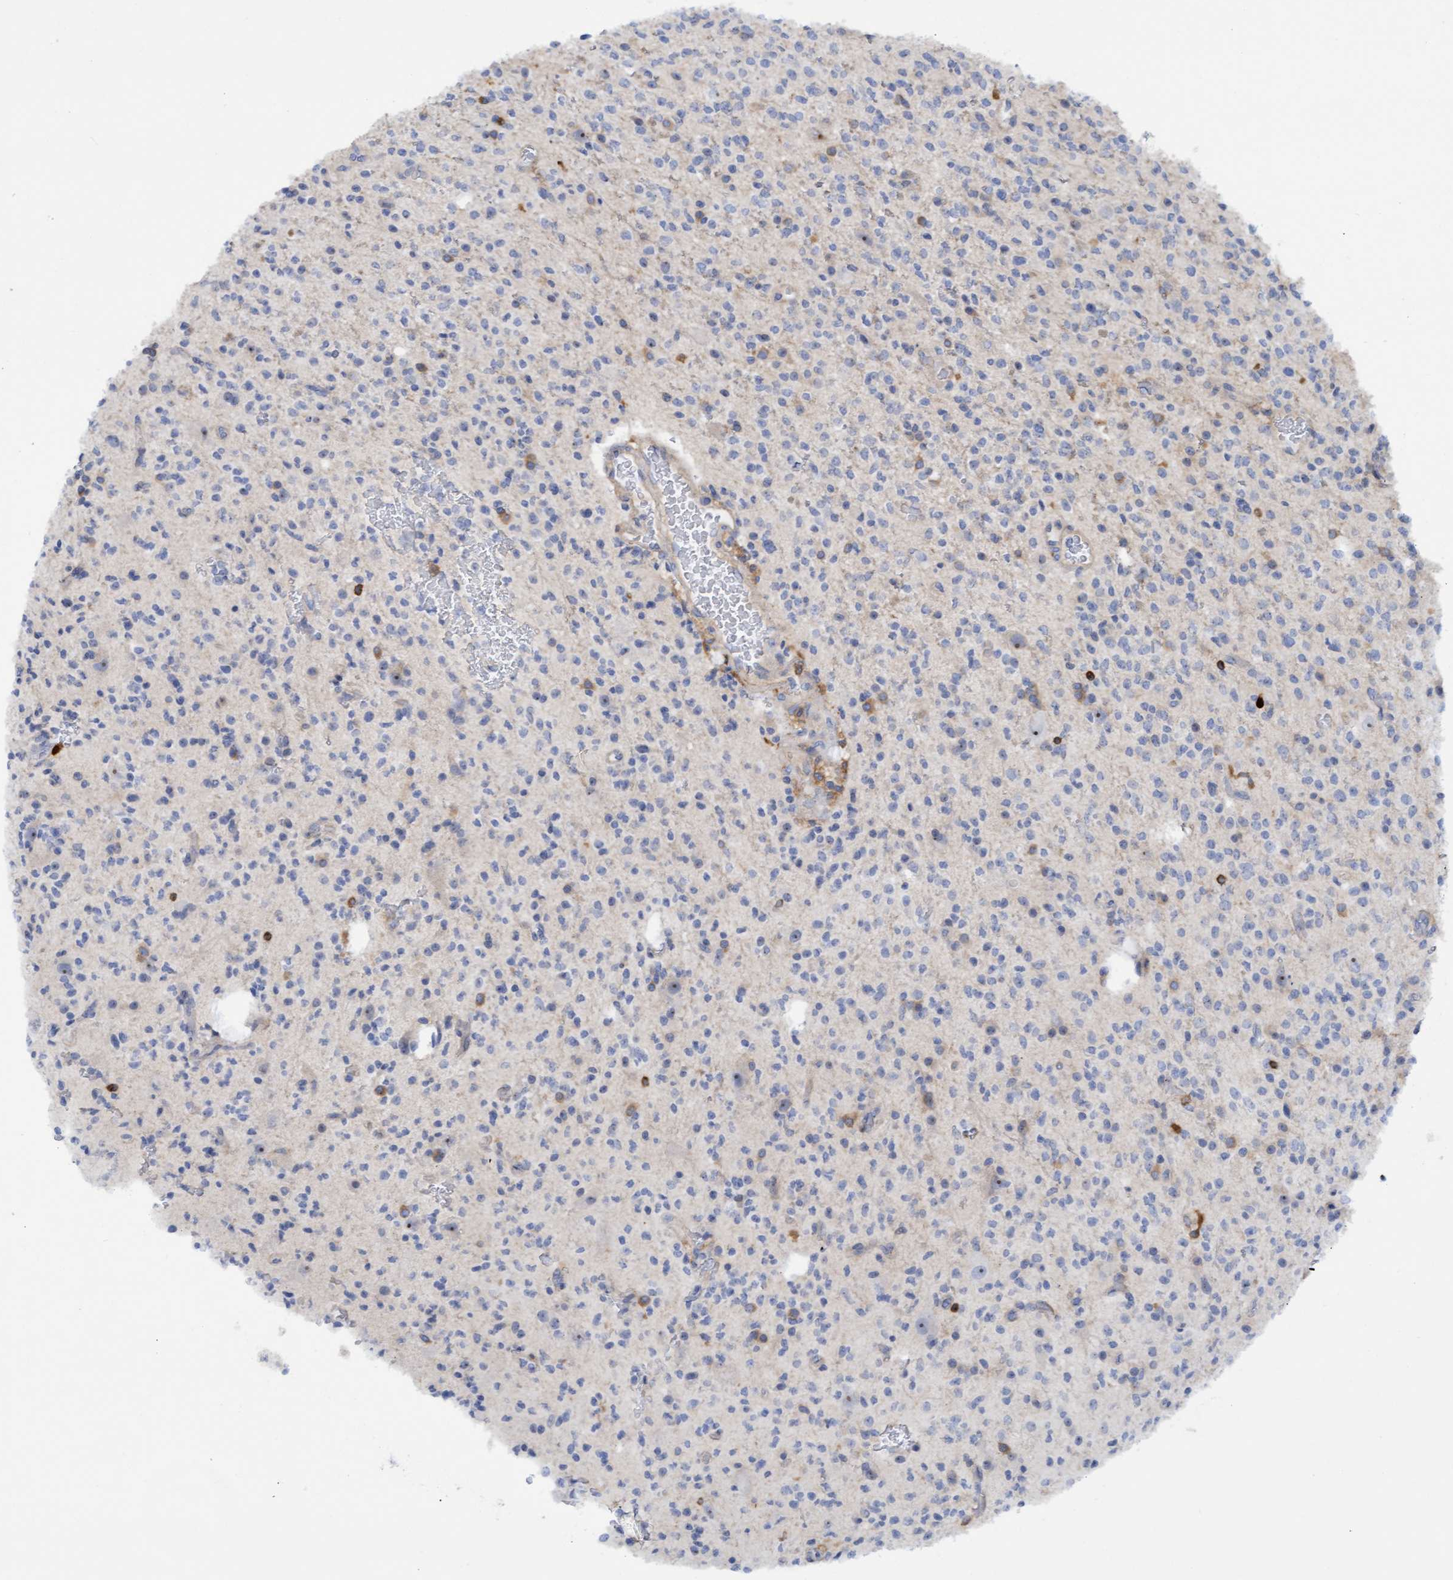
{"staining": {"intensity": "negative", "quantity": "none", "location": "none"}, "tissue": "glioma", "cell_type": "Tumor cells", "image_type": "cancer", "snomed": [{"axis": "morphology", "description": "Glioma, malignant, High grade"}, {"axis": "topography", "description": "Brain"}], "caption": "The immunohistochemistry photomicrograph has no significant expression in tumor cells of glioma tissue. Nuclei are stained in blue.", "gene": "FNBP1", "patient": {"sex": "male", "age": 34}}